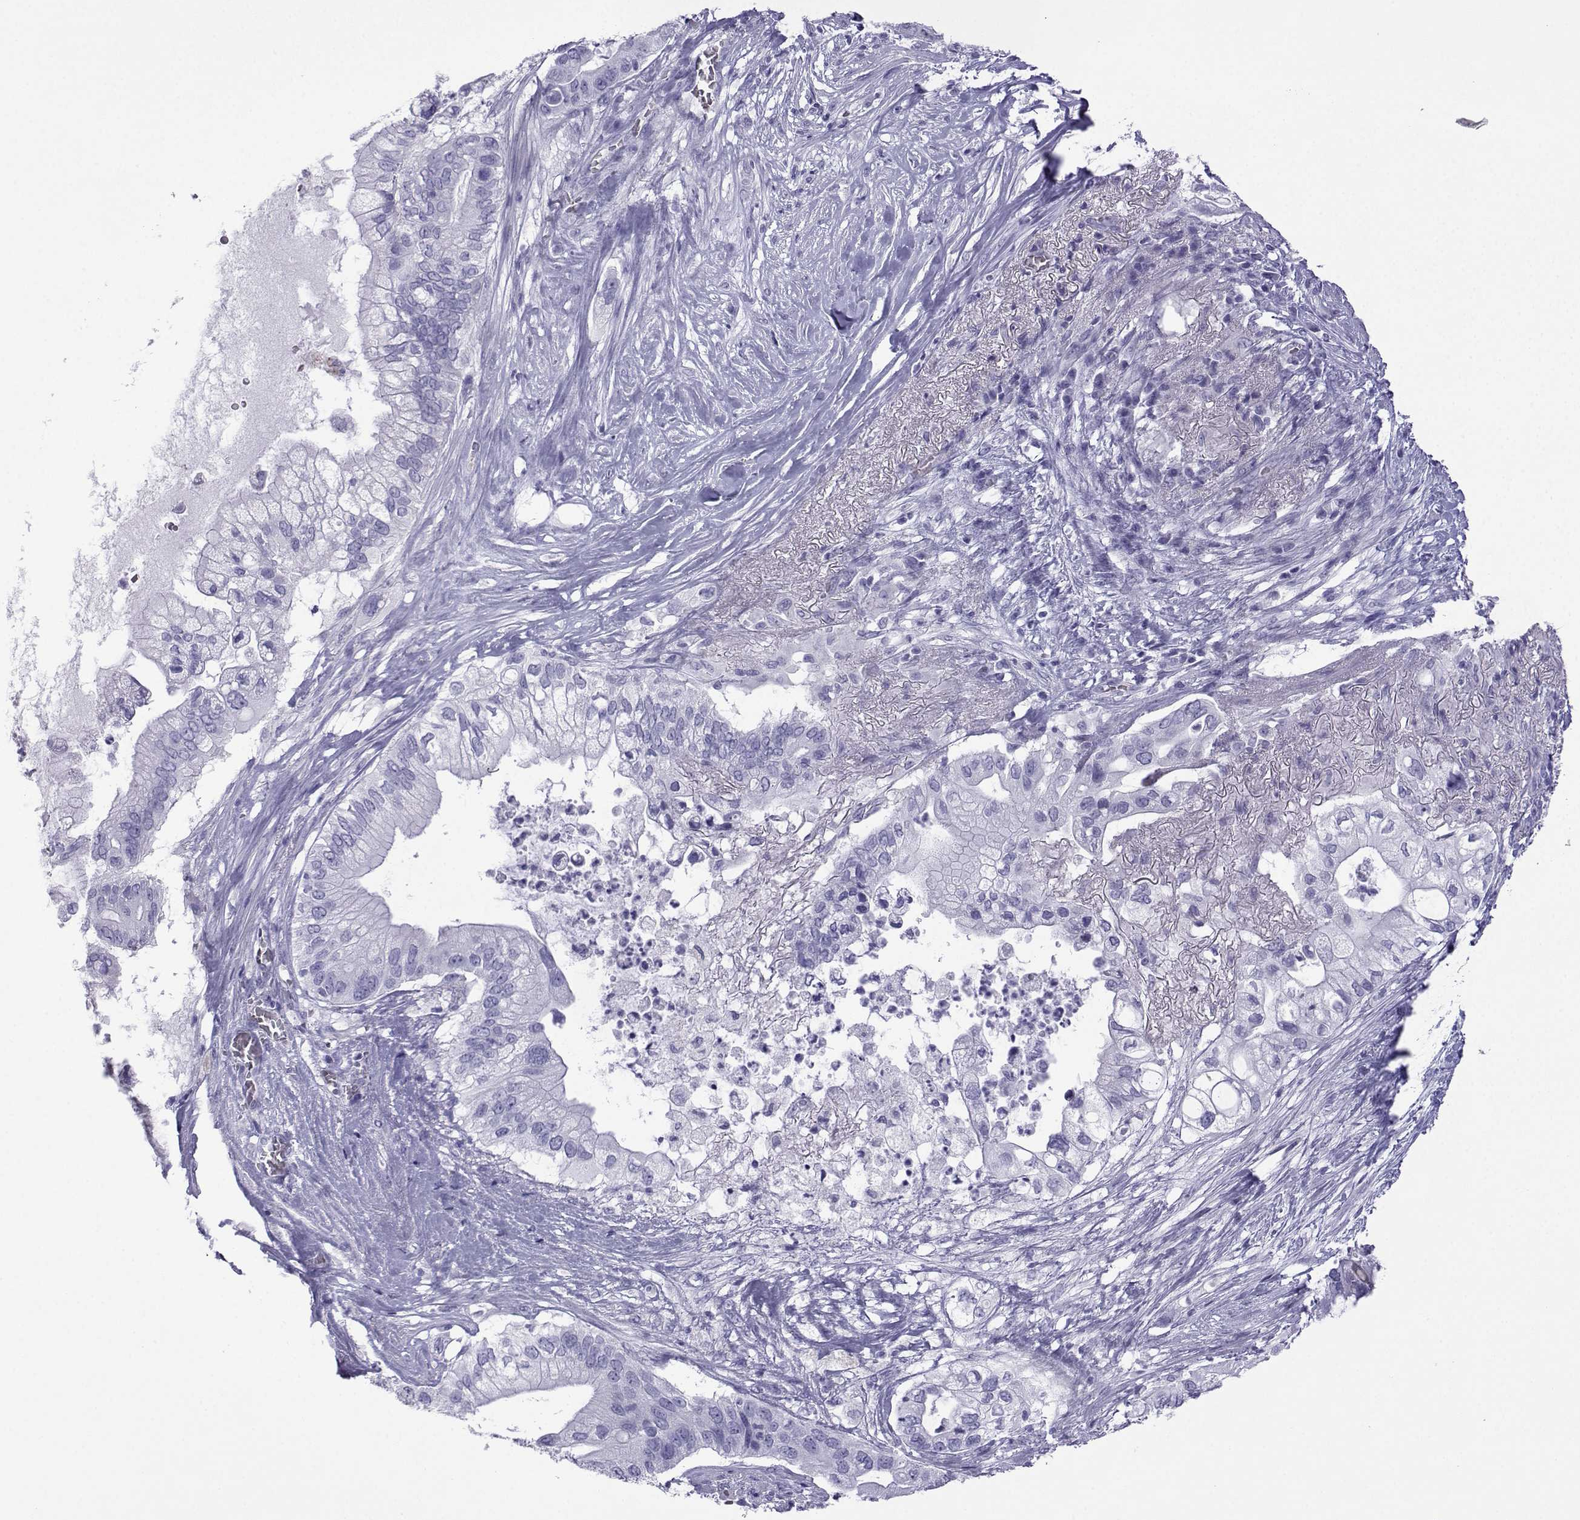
{"staining": {"intensity": "negative", "quantity": "none", "location": "none"}, "tissue": "pancreatic cancer", "cell_type": "Tumor cells", "image_type": "cancer", "snomed": [{"axis": "morphology", "description": "Adenocarcinoma, NOS"}, {"axis": "topography", "description": "Pancreas"}], "caption": "An immunohistochemistry (IHC) photomicrograph of pancreatic cancer (adenocarcinoma) is shown. There is no staining in tumor cells of pancreatic cancer (adenocarcinoma). (Brightfield microscopy of DAB (3,3'-diaminobenzidine) immunohistochemistry (IHC) at high magnification).", "gene": "TRIM46", "patient": {"sex": "female", "age": 72}}